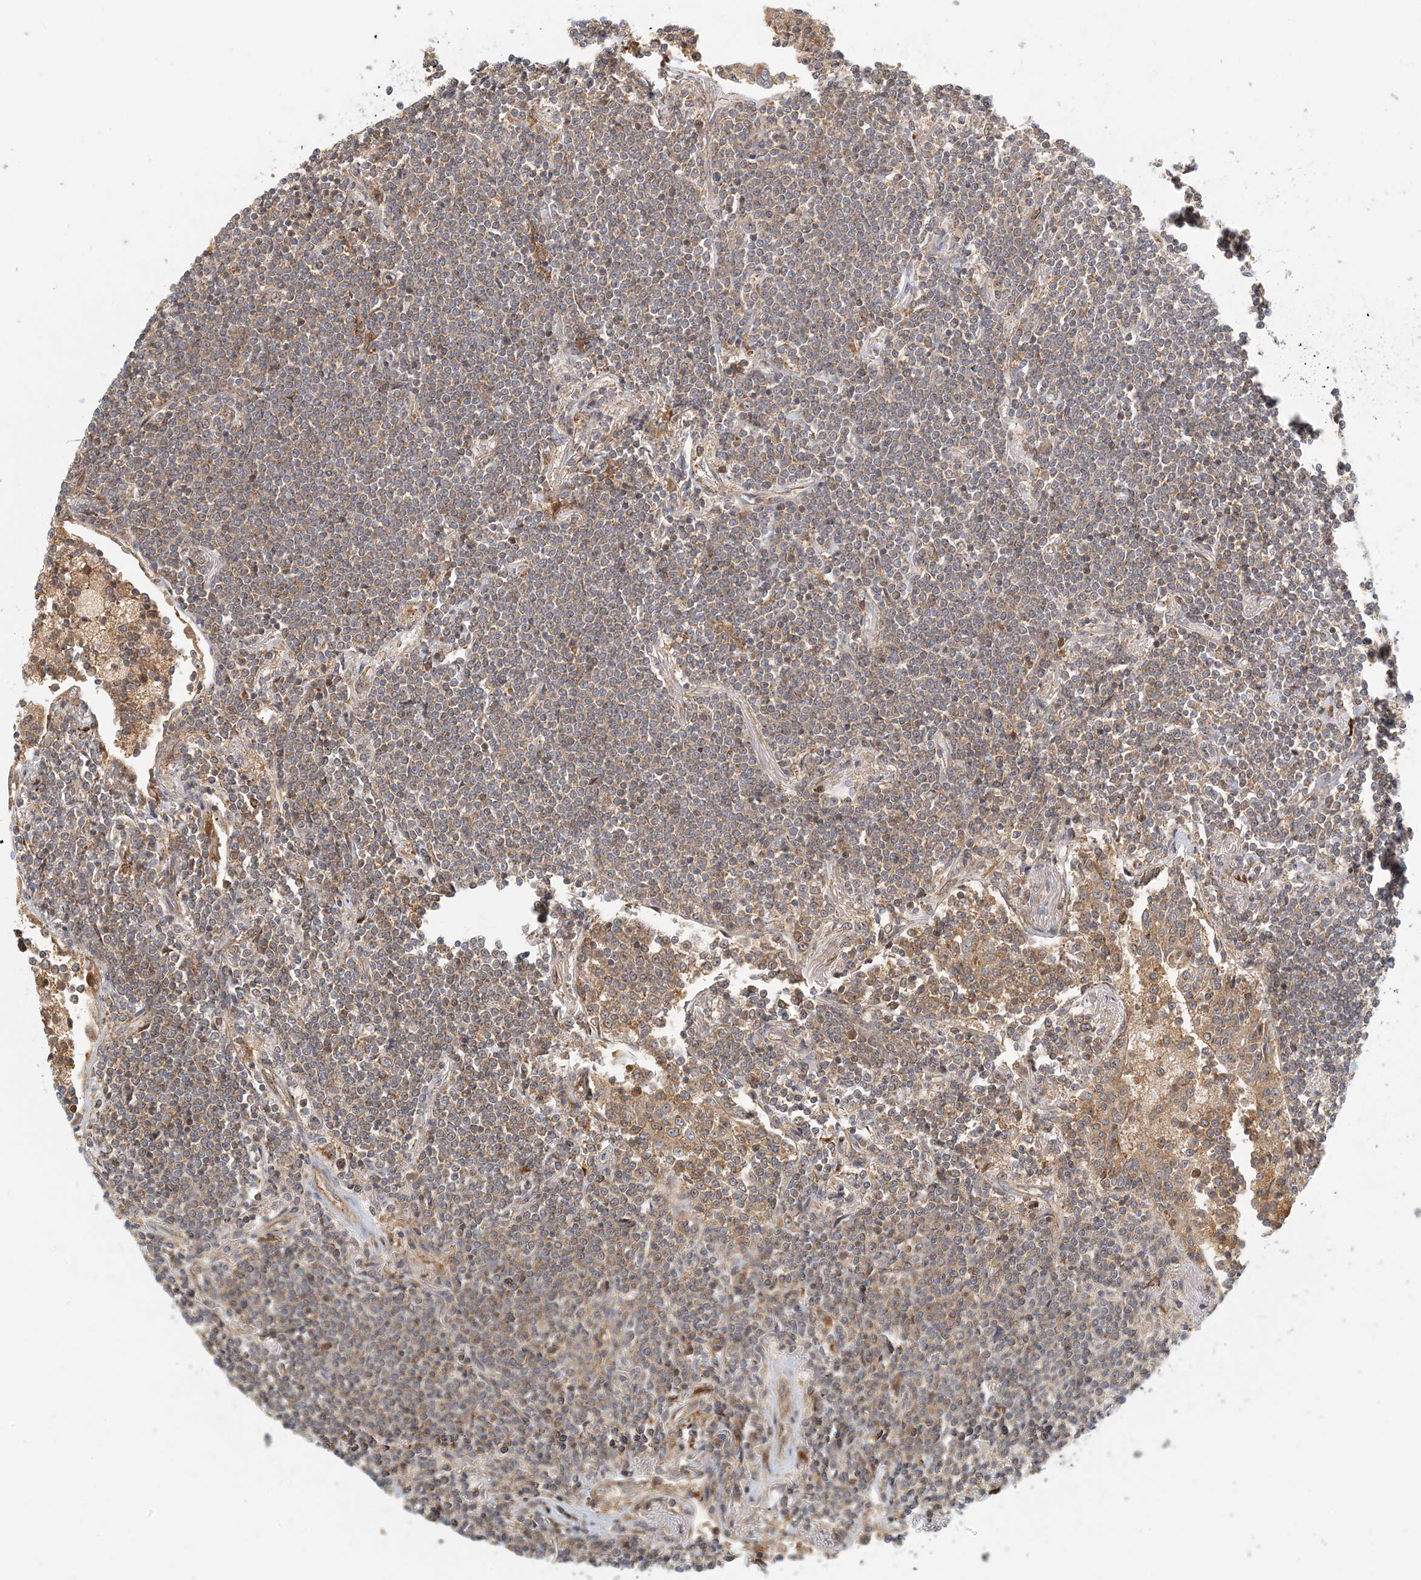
{"staining": {"intensity": "weak", "quantity": "25%-75%", "location": "cytoplasmic/membranous"}, "tissue": "lymphoma", "cell_type": "Tumor cells", "image_type": "cancer", "snomed": [{"axis": "morphology", "description": "Malignant lymphoma, non-Hodgkin's type, Low grade"}, {"axis": "topography", "description": "Lung"}], "caption": "This is an image of IHC staining of malignant lymphoma, non-Hodgkin's type (low-grade), which shows weak positivity in the cytoplasmic/membranous of tumor cells.", "gene": "COLEC11", "patient": {"sex": "female", "age": 71}}